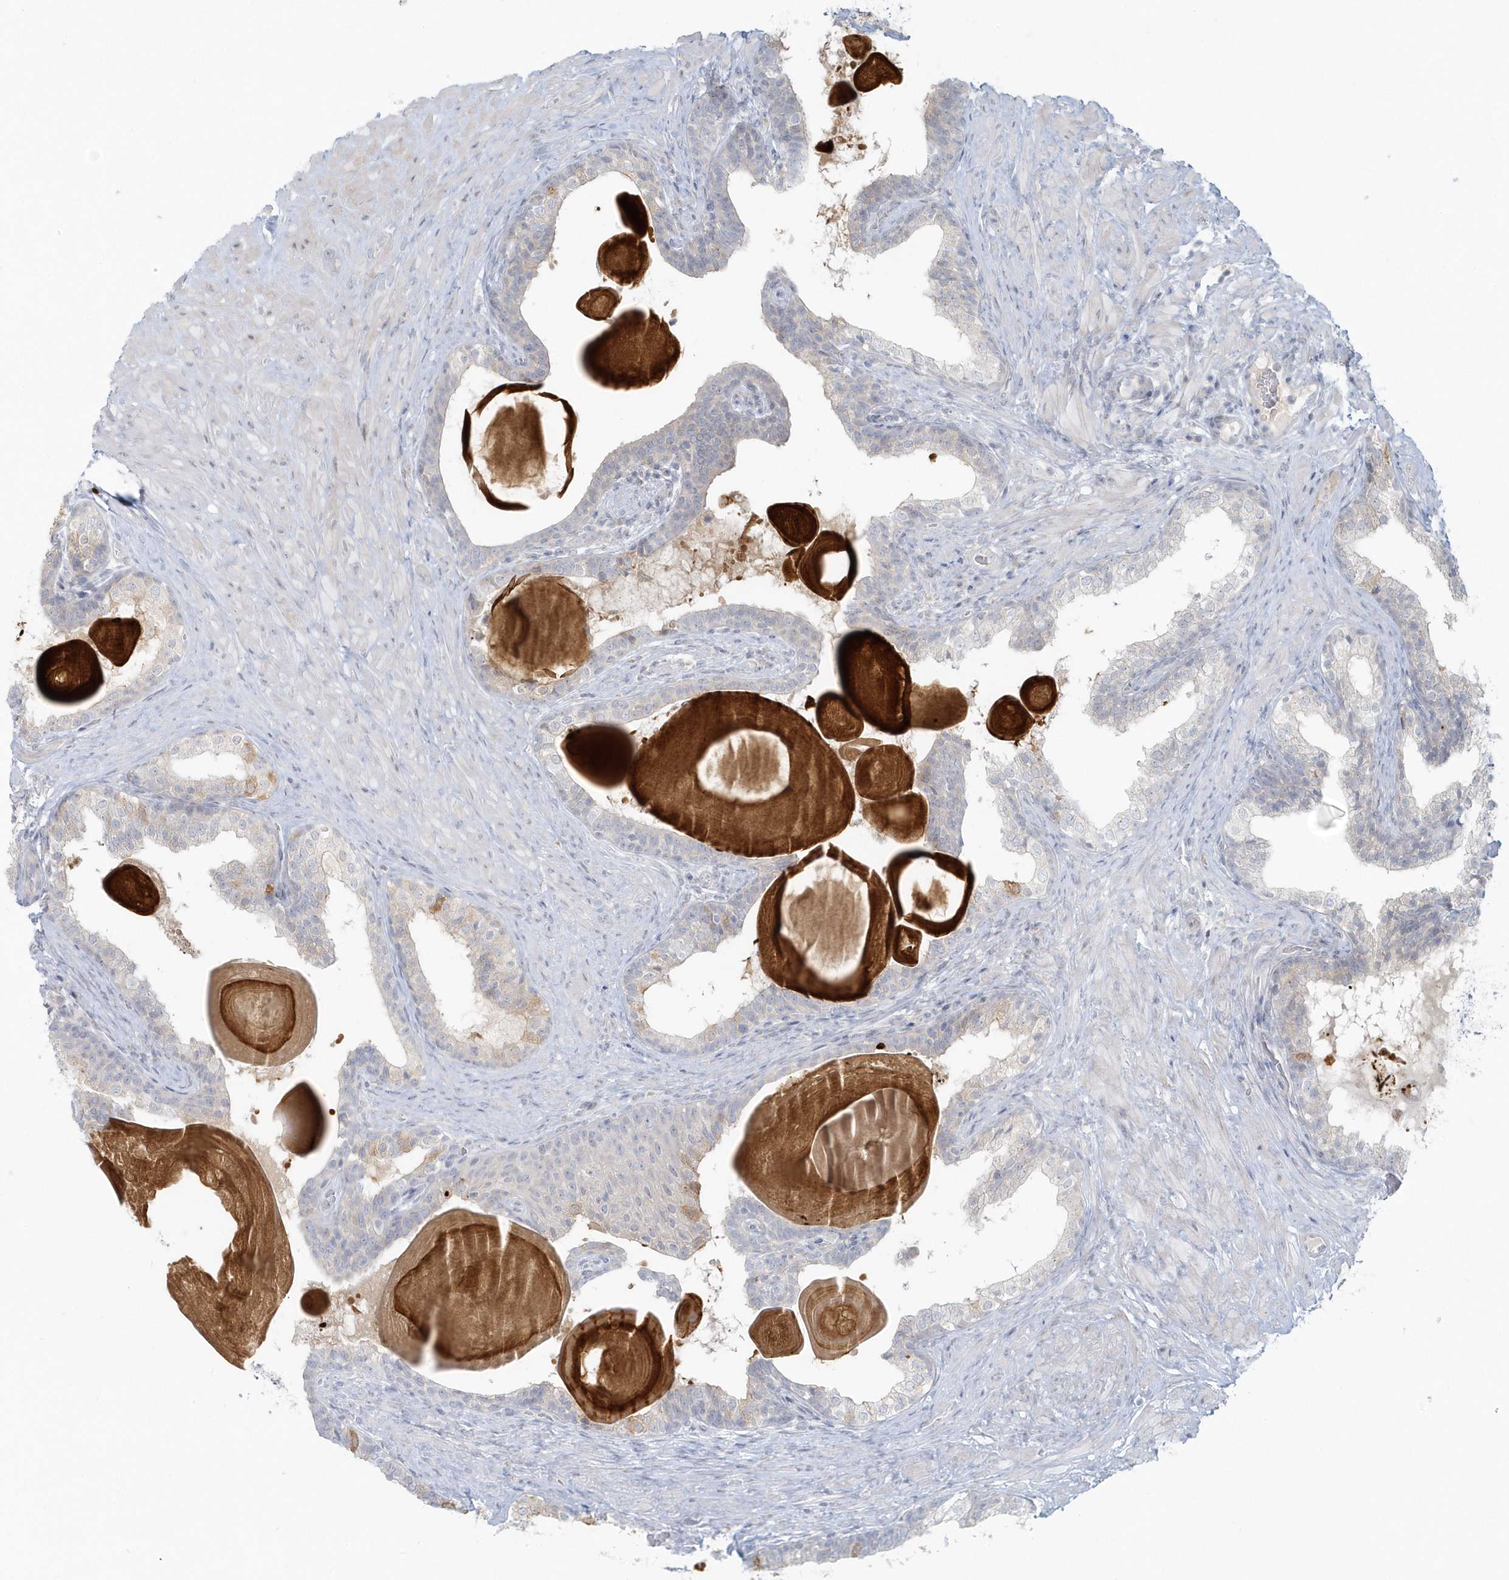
{"staining": {"intensity": "negative", "quantity": "none", "location": "none"}, "tissue": "prostate cancer", "cell_type": "Tumor cells", "image_type": "cancer", "snomed": [{"axis": "morphology", "description": "Adenocarcinoma, High grade"}, {"axis": "topography", "description": "Prostate"}], "caption": "This is an immunohistochemistry (IHC) micrograph of human prostate cancer (adenocarcinoma (high-grade)). There is no expression in tumor cells.", "gene": "BLTP3A", "patient": {"sex": "male", "age": 56}}